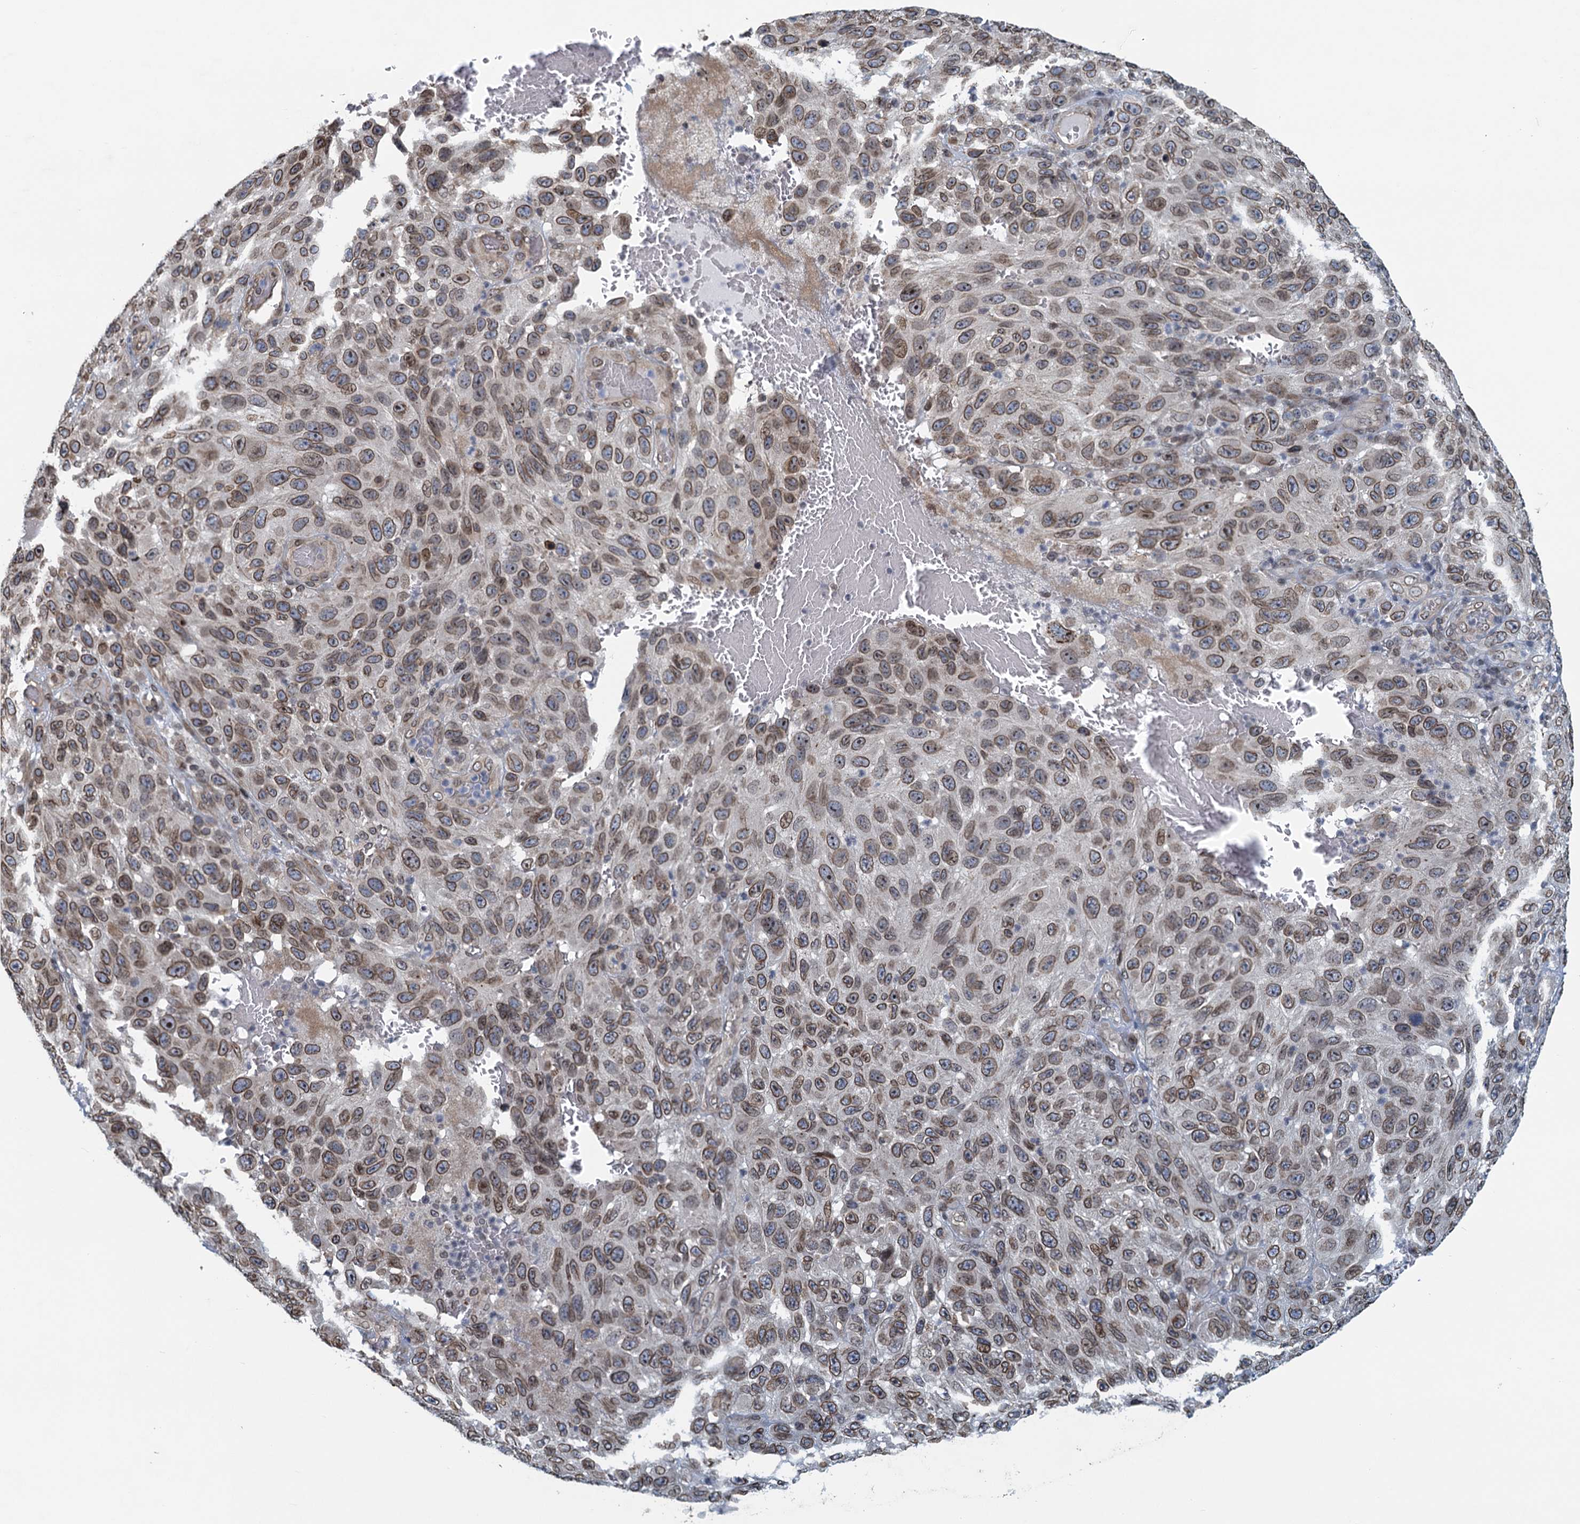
{"staining": {"intensity": "weak", "quantity": ">75%", "location": "cytoplasmic/membranous,nuclear"}, "tissue": "melanoma", "cell_type": "Tumor cells", "image_type": "cancer", "snomed": [{"axis": "morphology", "description": "Normal tissue, NOS"}, {"axis": "morphology", "description": "Malignant melanoma, NOS"}, {"axis": "topography", "description": "Skin"}], "caption": "The immunohistochemical stain labels weak cytoplasmic/membranous and nuclear expression in tumor cells of melanoma tissue.", "gene": "CCDC34", "patient": {"sex": "female", "age": 96}}